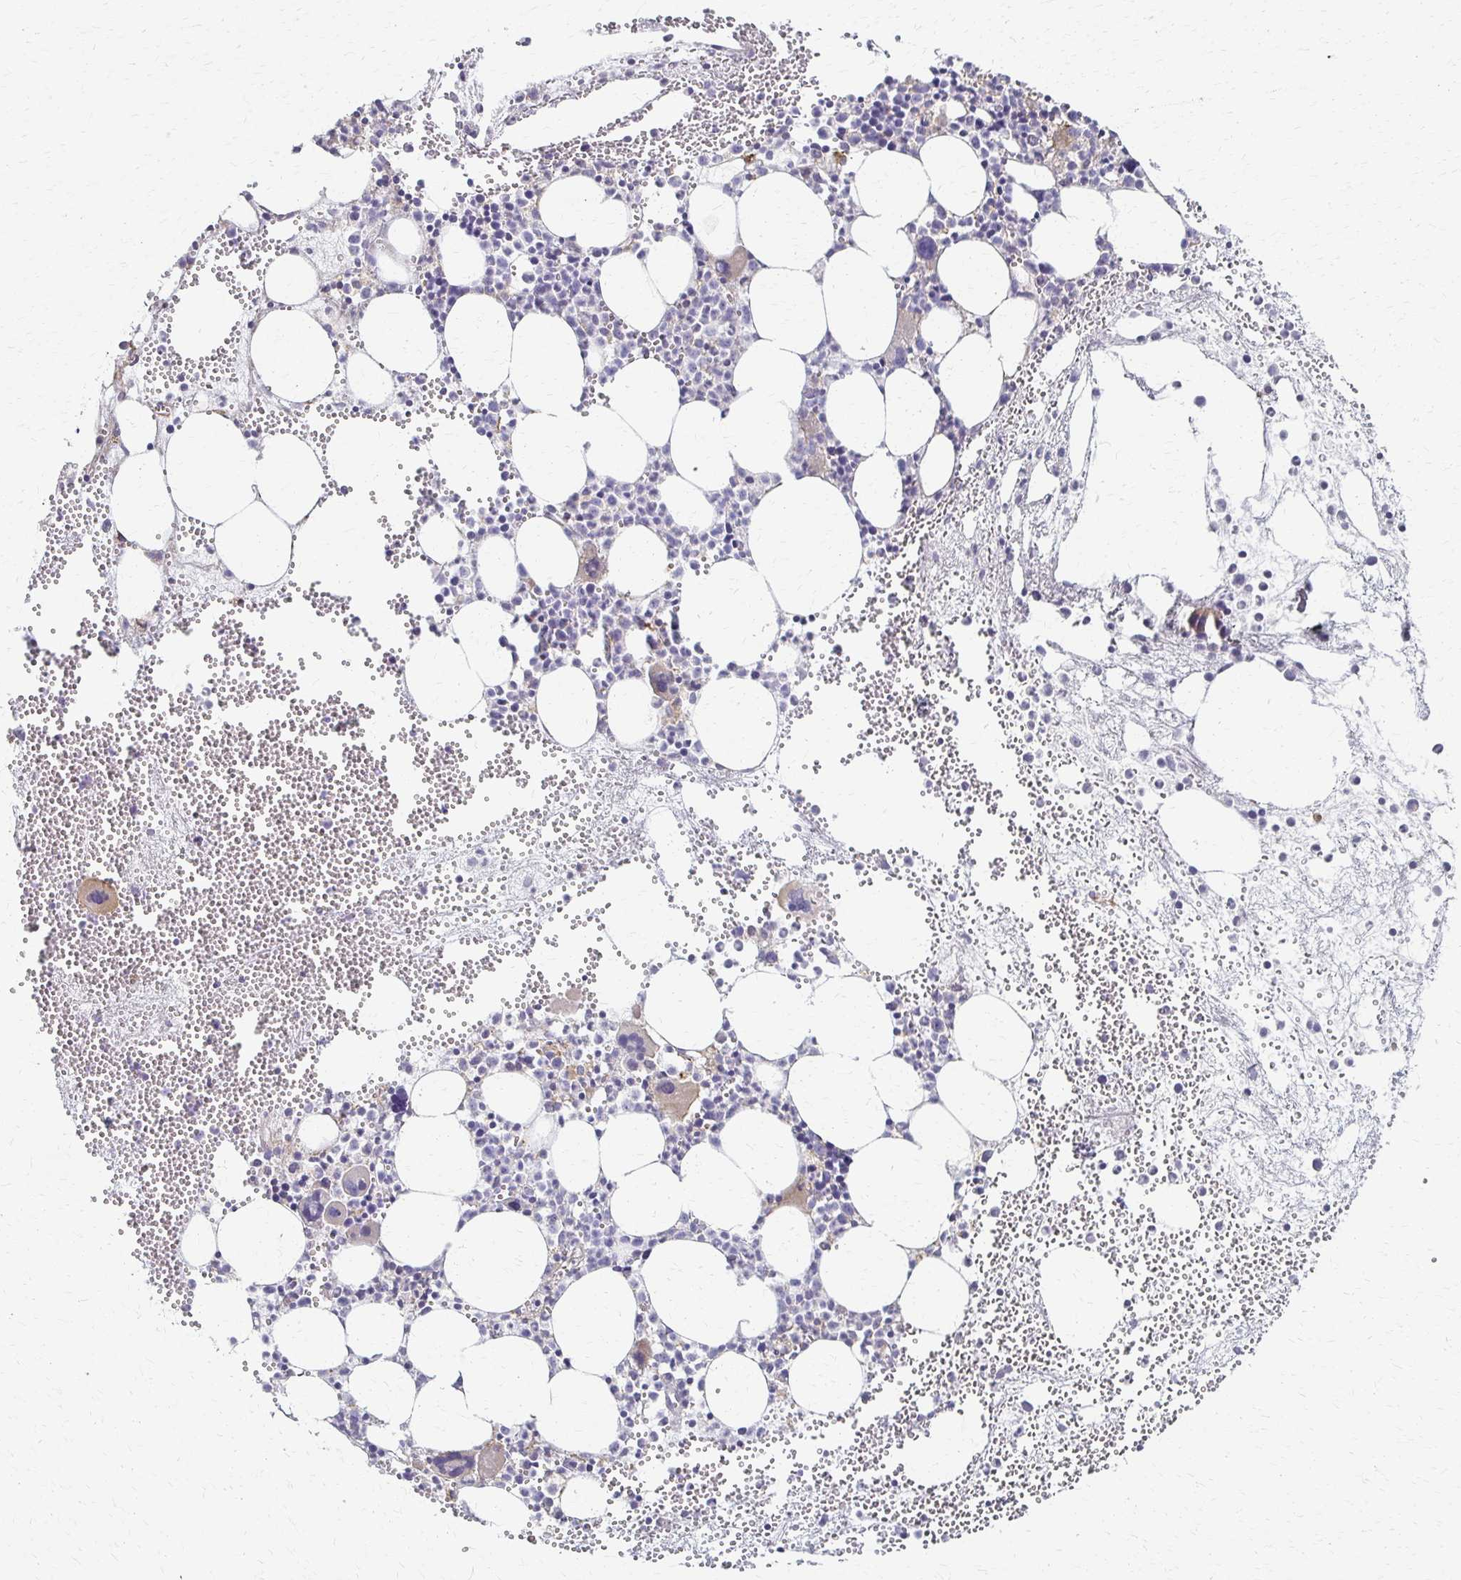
{"staining": {"intensity": "weak", "quantity": "<25%", "location": "cytoplasmic/membranous"}, "tissue": "bone marrow", "cell_type": "Hematopoietic cells", "image_type": "normal", "snomed": [{"axis": "morphology", "description": "Normal tissue, NOS"}, {"axis": "topography", "description": "Bone marrow"}], "caption": "Immunohistochemistry photomicrograph of normal bone marrow stained for a protein (brown), which reveals no staining in hematopoietic cells.", "gene": "C1QTNF7", "patient": {"sex": "female", "age": 57}}